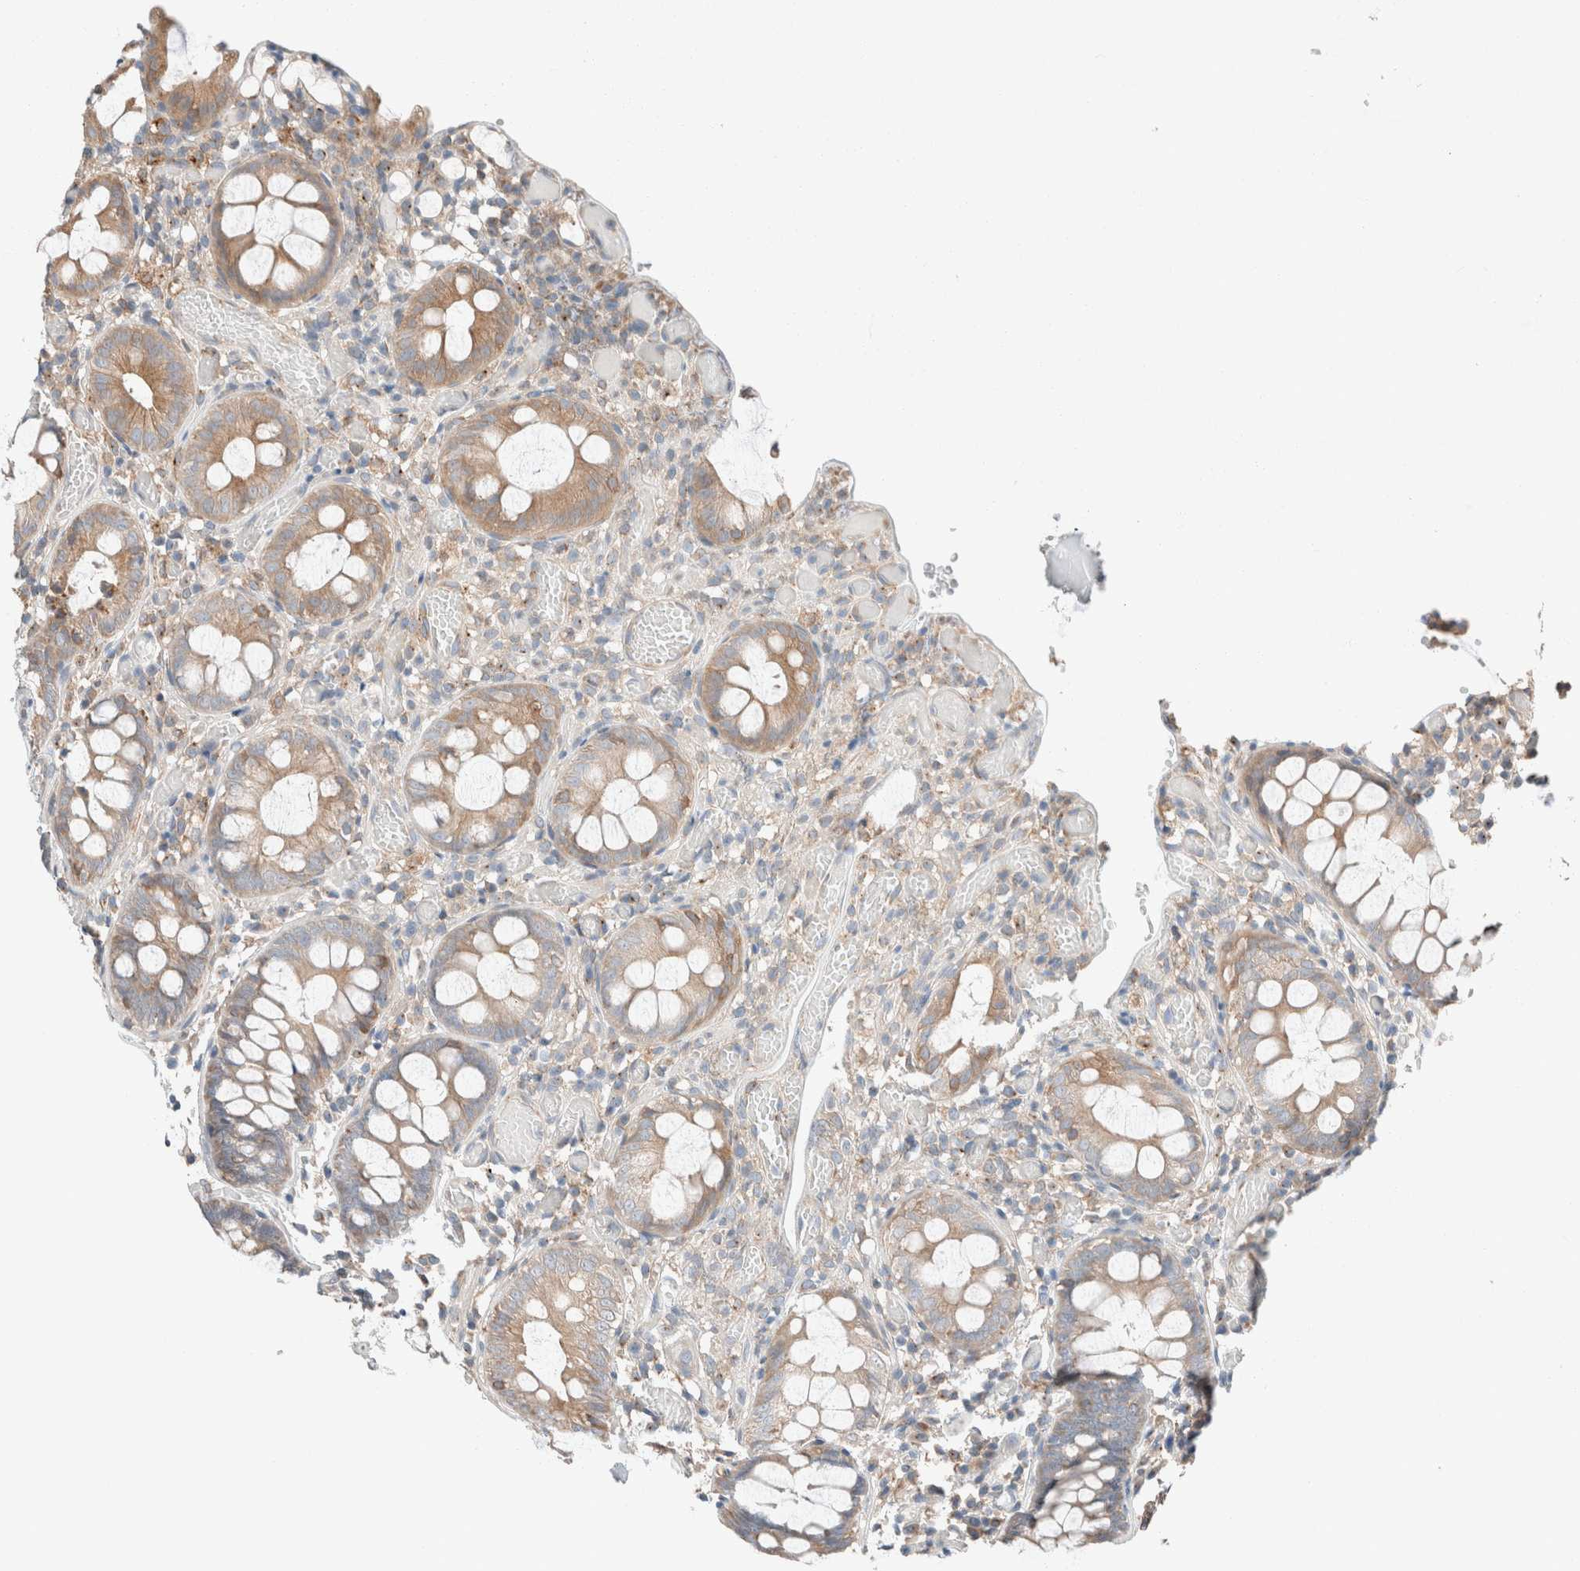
{"staining": {"intensity": "negative", "quantity": "none", "location": "none"}, "tissue": "colon", "cell_type": "Endothelial cells", "image_type": "normal", "snomed": [{"axis": "morphology", "description": "Normal tissue, NOS"}, {"axis": "topography", "description": "Colon"}], "caption": "The histopathology image displays no staining of endothelial cells in unremarkable colon. (Stains: DAB (3,3'-diaminobenzidine) IHC with hematoxylin counter stain, Microscopy: brightfield microscopy at high magnification).", "gene": "PCM1", "patient": {"sex": "male", "age": 14}}